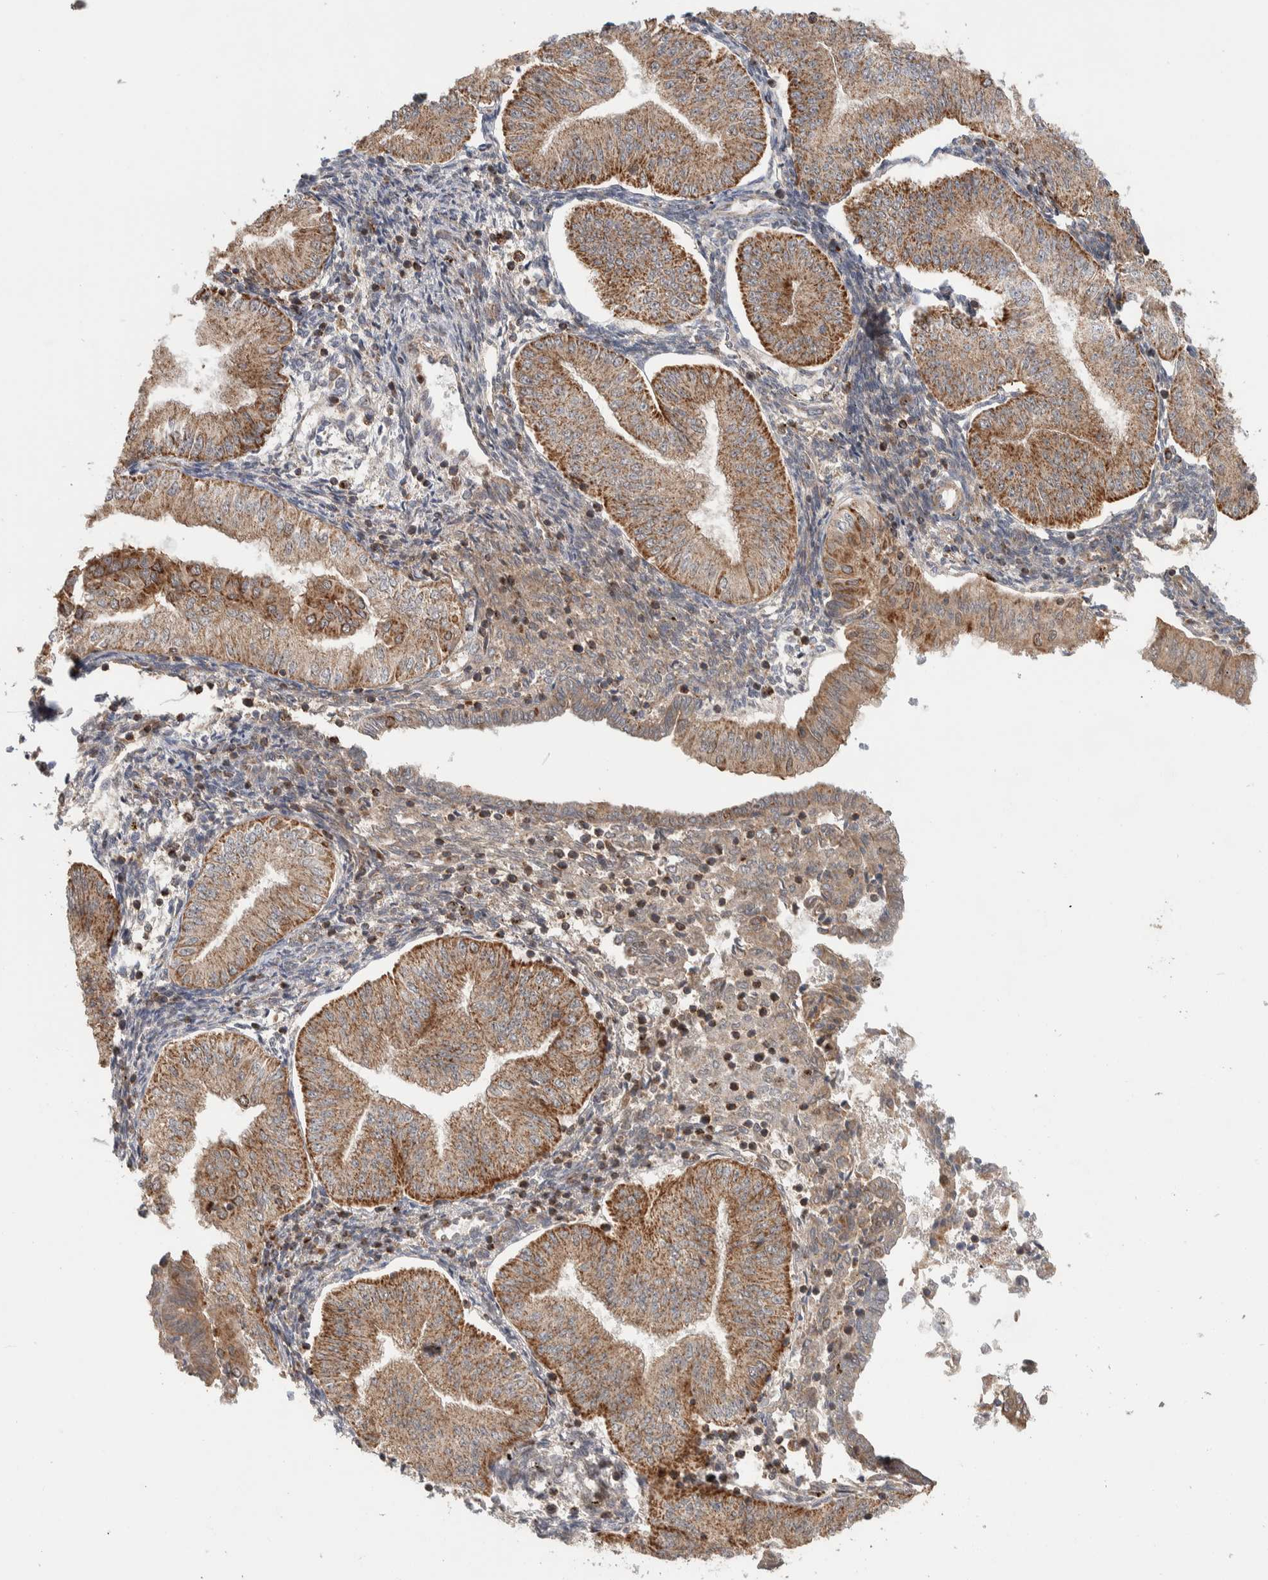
{"staining": {"intensity": "moderate", "quantity": ">75%", "location": "cytoplasmic/membranous"}, "tissue": "endometrial cancer", "cell_type": "Tumor cells", "image_type": "cancer", "snomed": [{"axis": "morphology", "description": "Normal tissue, NOS"}, {"axis": "morphology", "description": "Adenocarcinoma, NOS"}, {"axis": "topography", "description": "Endometrium"}], "caption": "Brown immunohistochemical staining in endometrial adenocarcinoma shows moderate cytoplasmic/membranous positivity in about >75% of tumor cells.", "gene": "VPS53", "patient": {"sex": "female", "age": 53}}